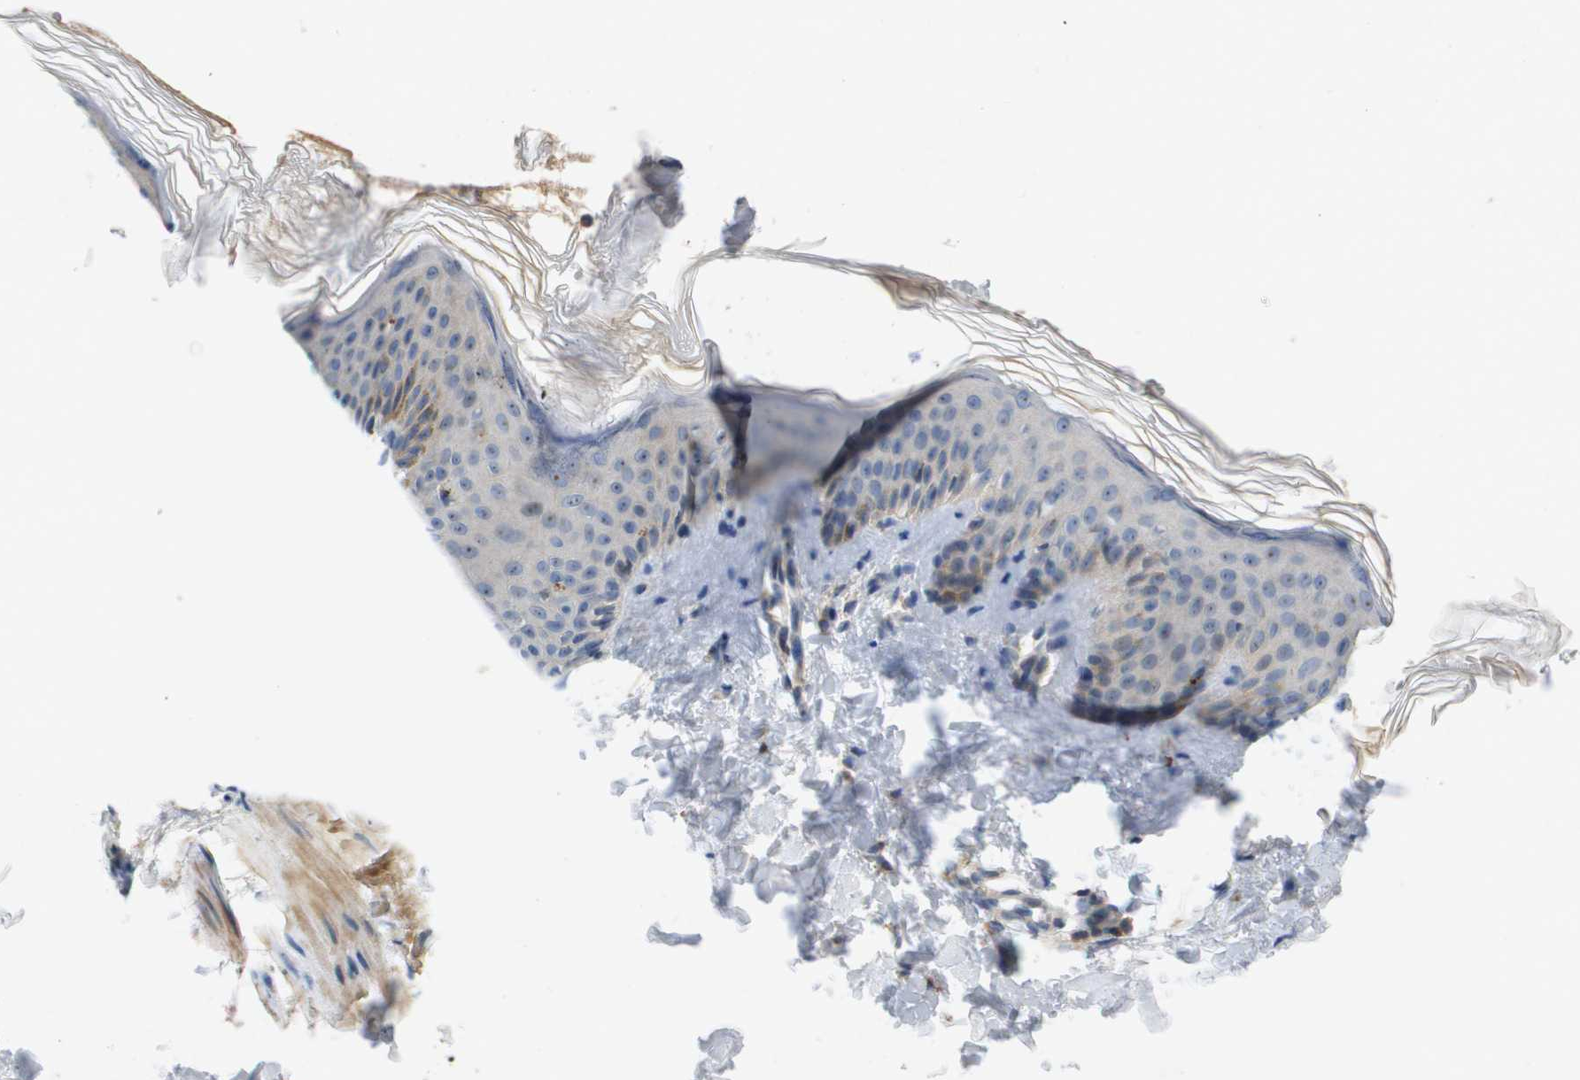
{"staining": {"intensity": "negative", "quantity": "none", "location": "none"}, "tissue": "skin", "cell_type": "Fibroblasts", "image_type": "normal", "snomed": [{"axis": "morphology", "description": "Normal tissue, NOS"}, {"axis": "topography", "description": "Skin"}], "caption": "Immunohistochemistry photomicrograph of benign skin stained for a protein (brown), which reveals no expression in fibroblasts. (Stains: DAB (3,3'-diaminobenzidine) immunohistochemistry with hematoxylin counter stain, Microscopy: brightfield microscopy at high magnification).", "gene": "B3GNT5", "patient": {"sex": "male", "age": 40}}